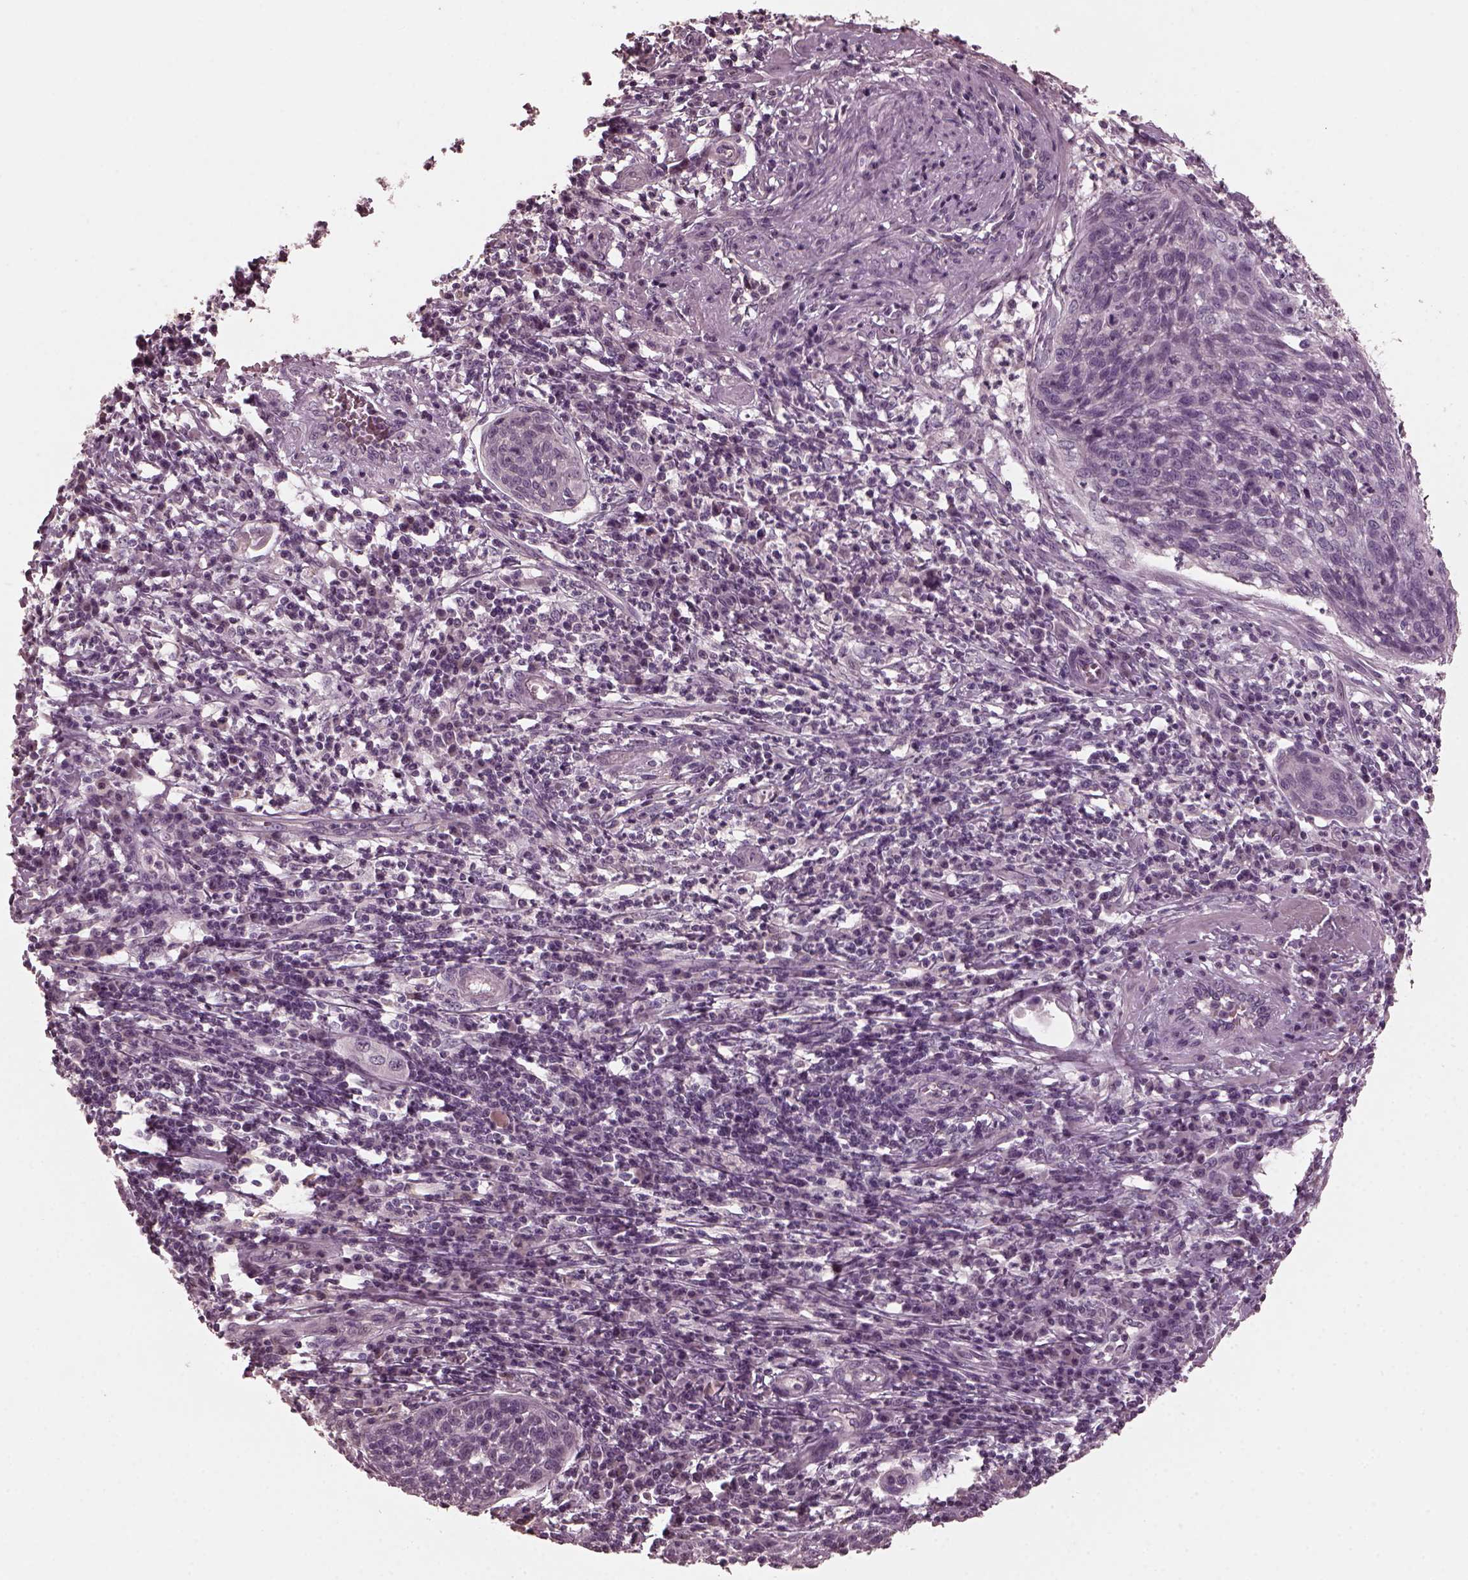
{"staining": {"intensity": "negative", "quantity": "none", "location": "none"}, "tissue": "cervical cancer", "cell_type": "Tumor cells", "image_type": "cancer", "snomed": [{"axis": "morphology", "description": "Squamous cell carcinoma, NOS"}, {"axis": "topography", "description": "Cervix"}], "caption": "Cervical squamous cell carcinoma was stained to show a protein in brown. There is no significant expression in tumor cells.", "gene": "RCVRN", "patient": {"sex": "female", "age": 34}}